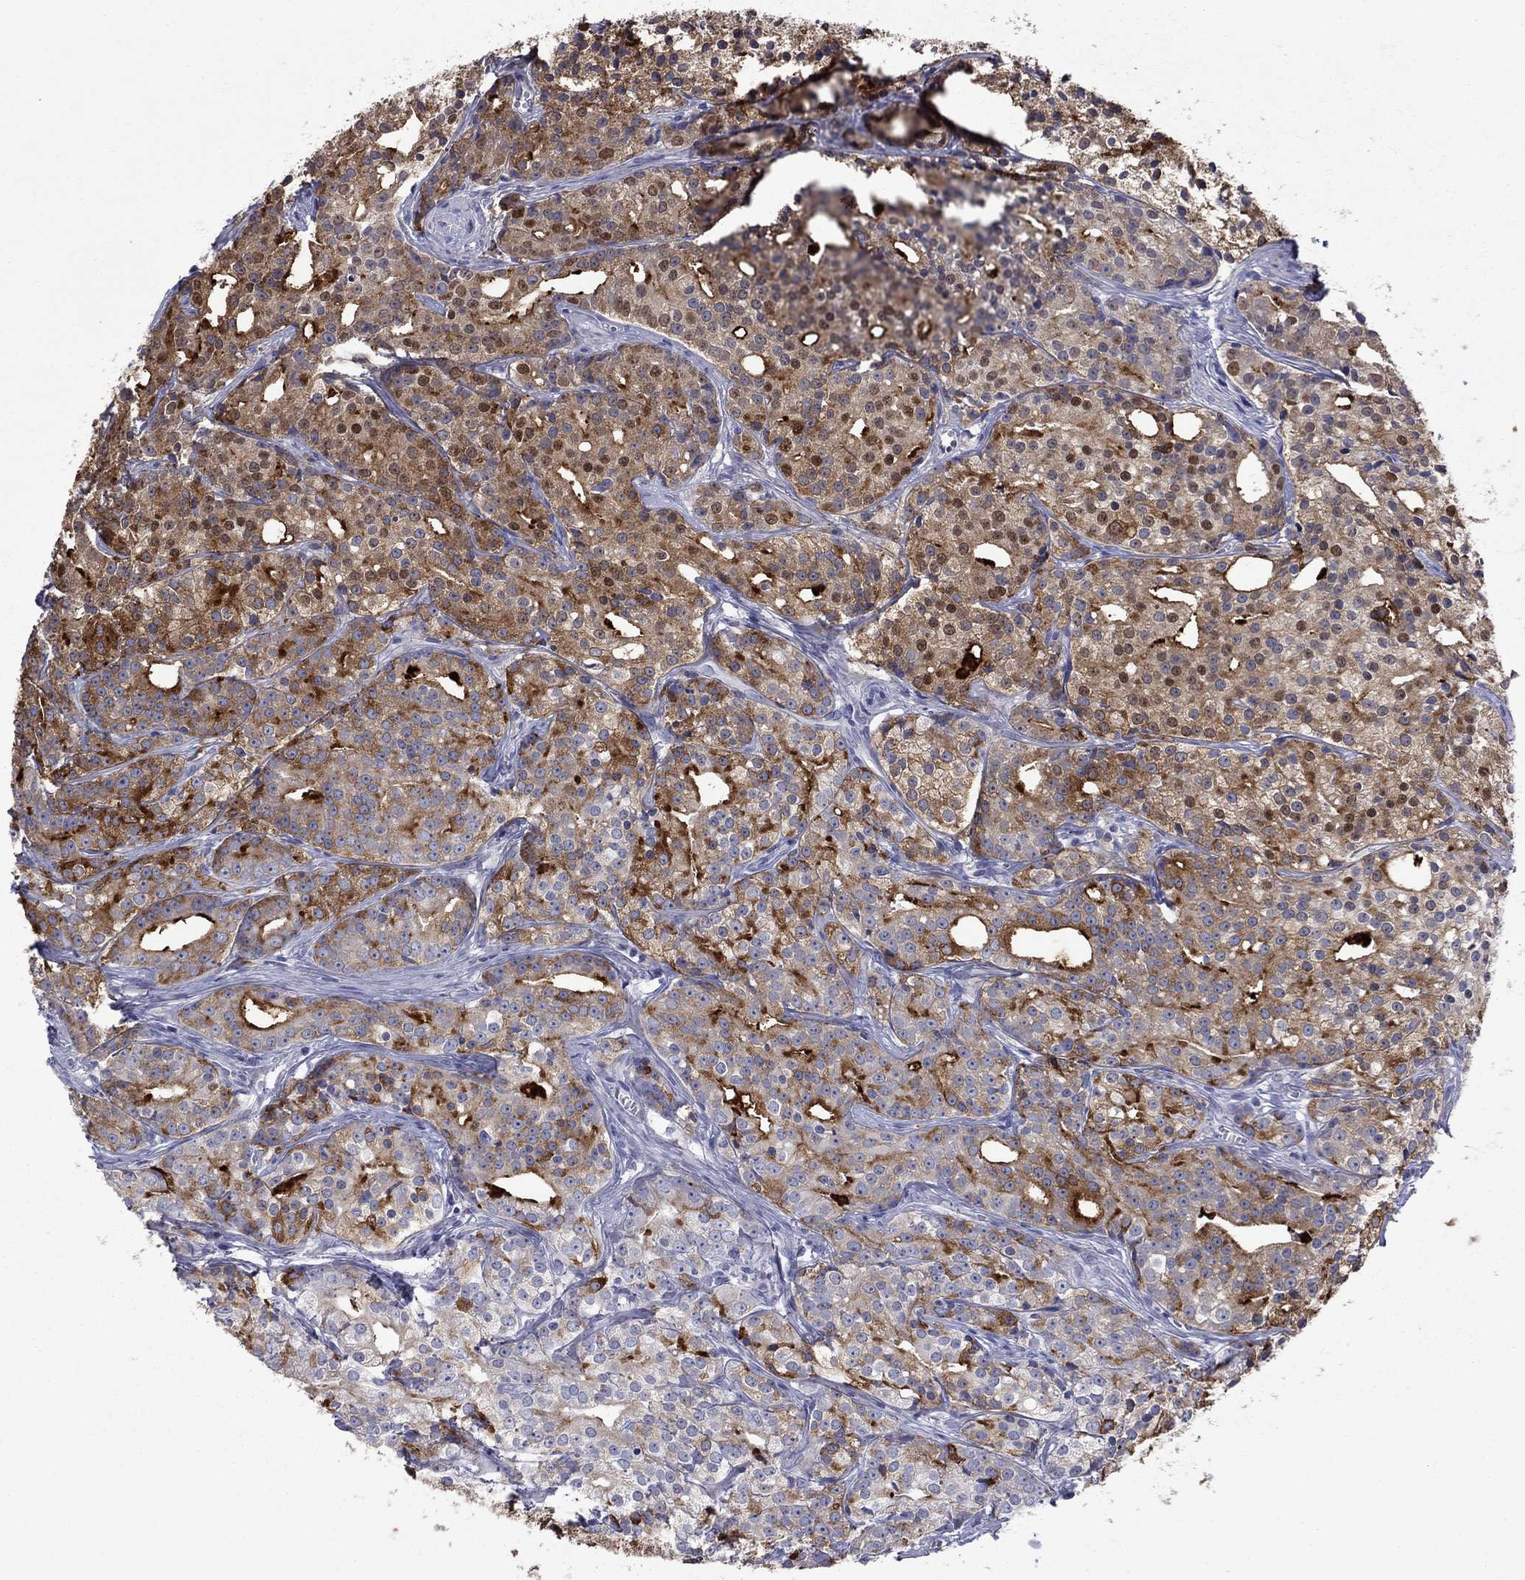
{"staining": {"intensity": "strong", "quantity": "25%-75%", "location": "cytoplasmic/membranous,nuclear"}, "tissue": "prostate cancer", "cell_type": "Tumor cells", "image_type": "cancer", "snomed": [{"axis": "morphology", "description": "Adenocarcinoma, Medium grade"}, {"axis": "topography", "description": "Prostate"}], "caption": "Immunohistochemistry histopathology image of neoplastic tissue: human prostate adenocarcinoma (medium-grade) stained using immunohistochemistry (IHC) demonstrates high levels of strong protein expression localized specifically in the cytoplasmic/membranous and nuclear of tumor cells, appearing as a cytoplasmic/membranous and nuclear brown color.", "gene": "TMPRSS11A", "patient": {"sex": "male", "age": 74}}